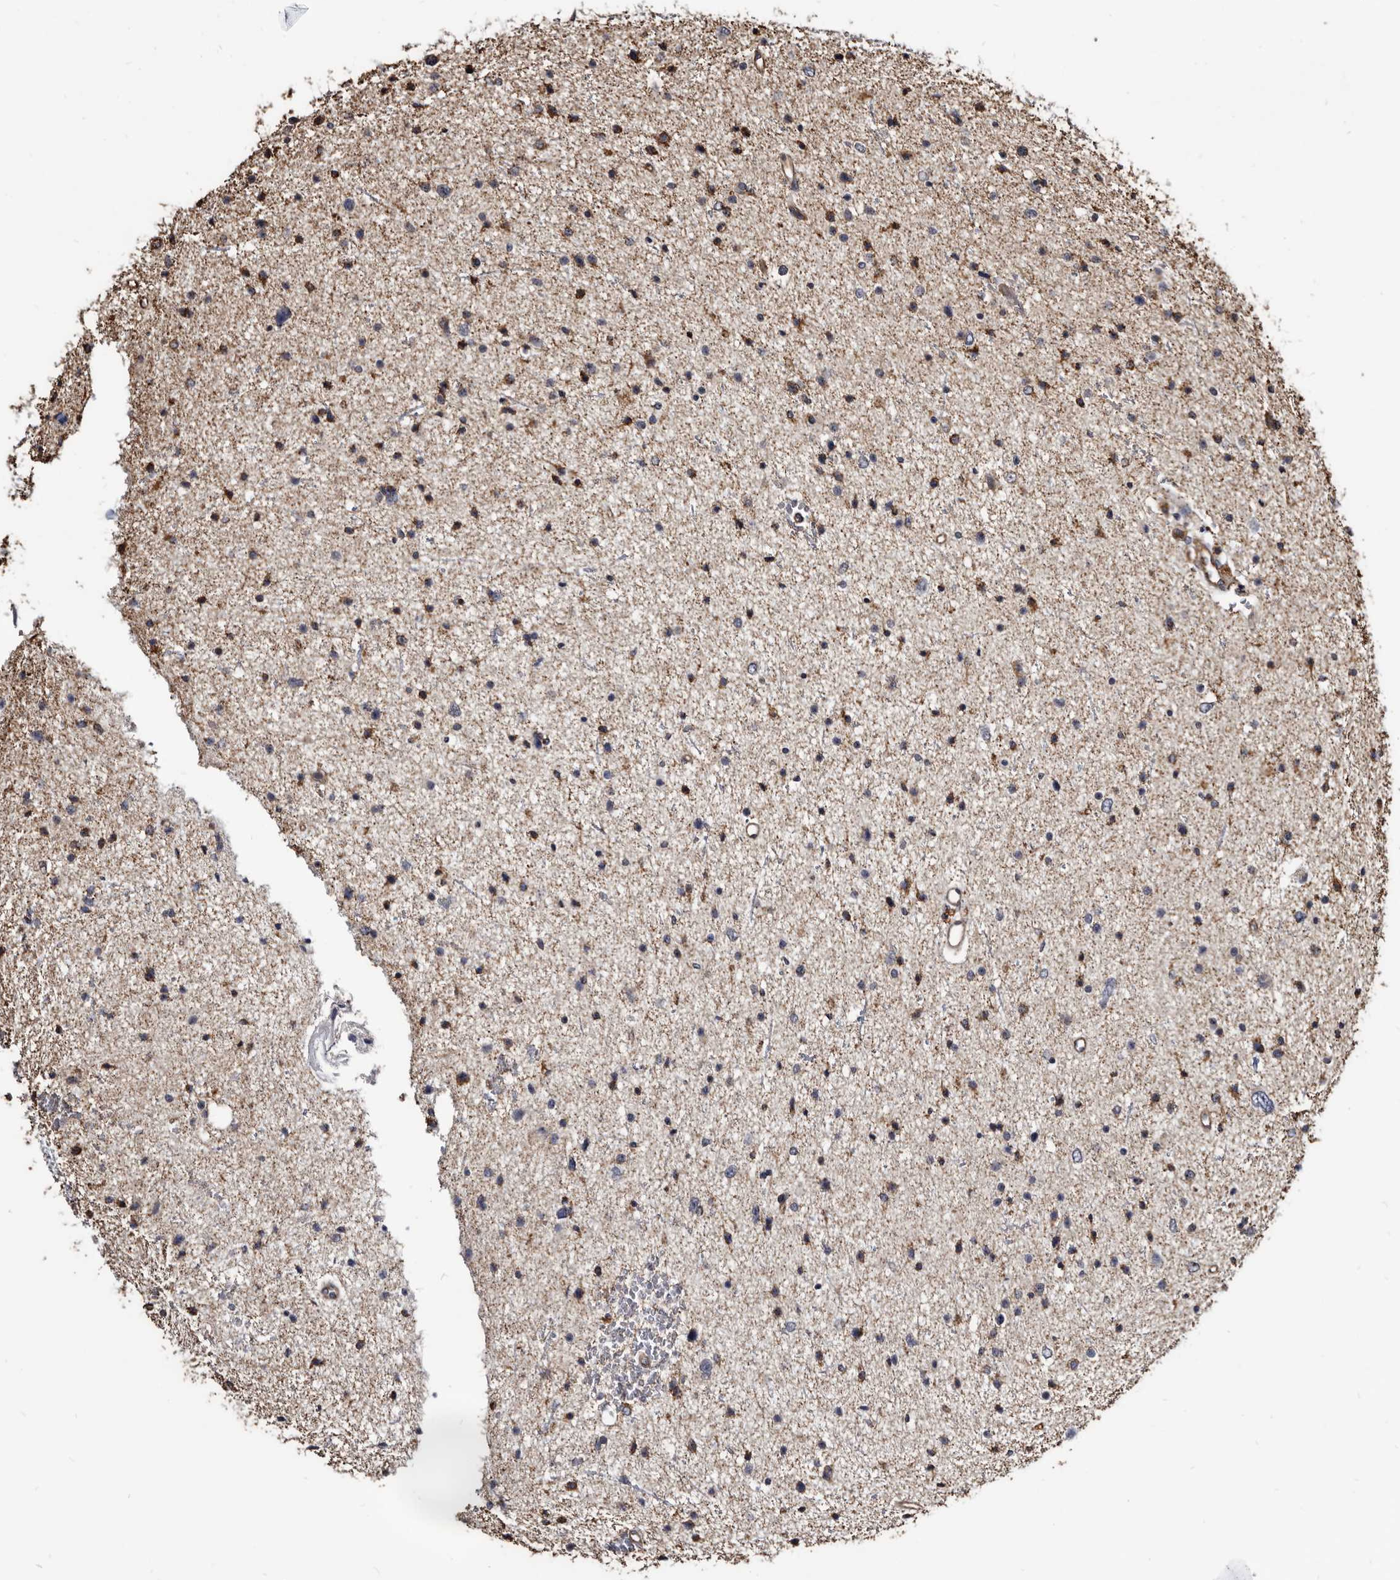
{"staining": {"intensity": "moderate", "quantity": ">75%", "location": "cytoplasmic/membranous"}, "tissue": "glioma", "cell_type": "Tumor cells", "image_type": "cancer", "snomed": [{"axis": "morphology", "description": "Glioma, malignant, Low grade"}, {"axis": "topography", "description": "Brain"}], "caption": "Malignant glioma (low-grade) stained with immunohistochemistry exhibits moderate cytoplasmic/membranous positivity in approximately >75% of tumor cells. The protein of interest is shown in brown color, while the nuclei are stained blue.", "gene": "CTSA", "patient": {"sex": "female", "age": 37}}